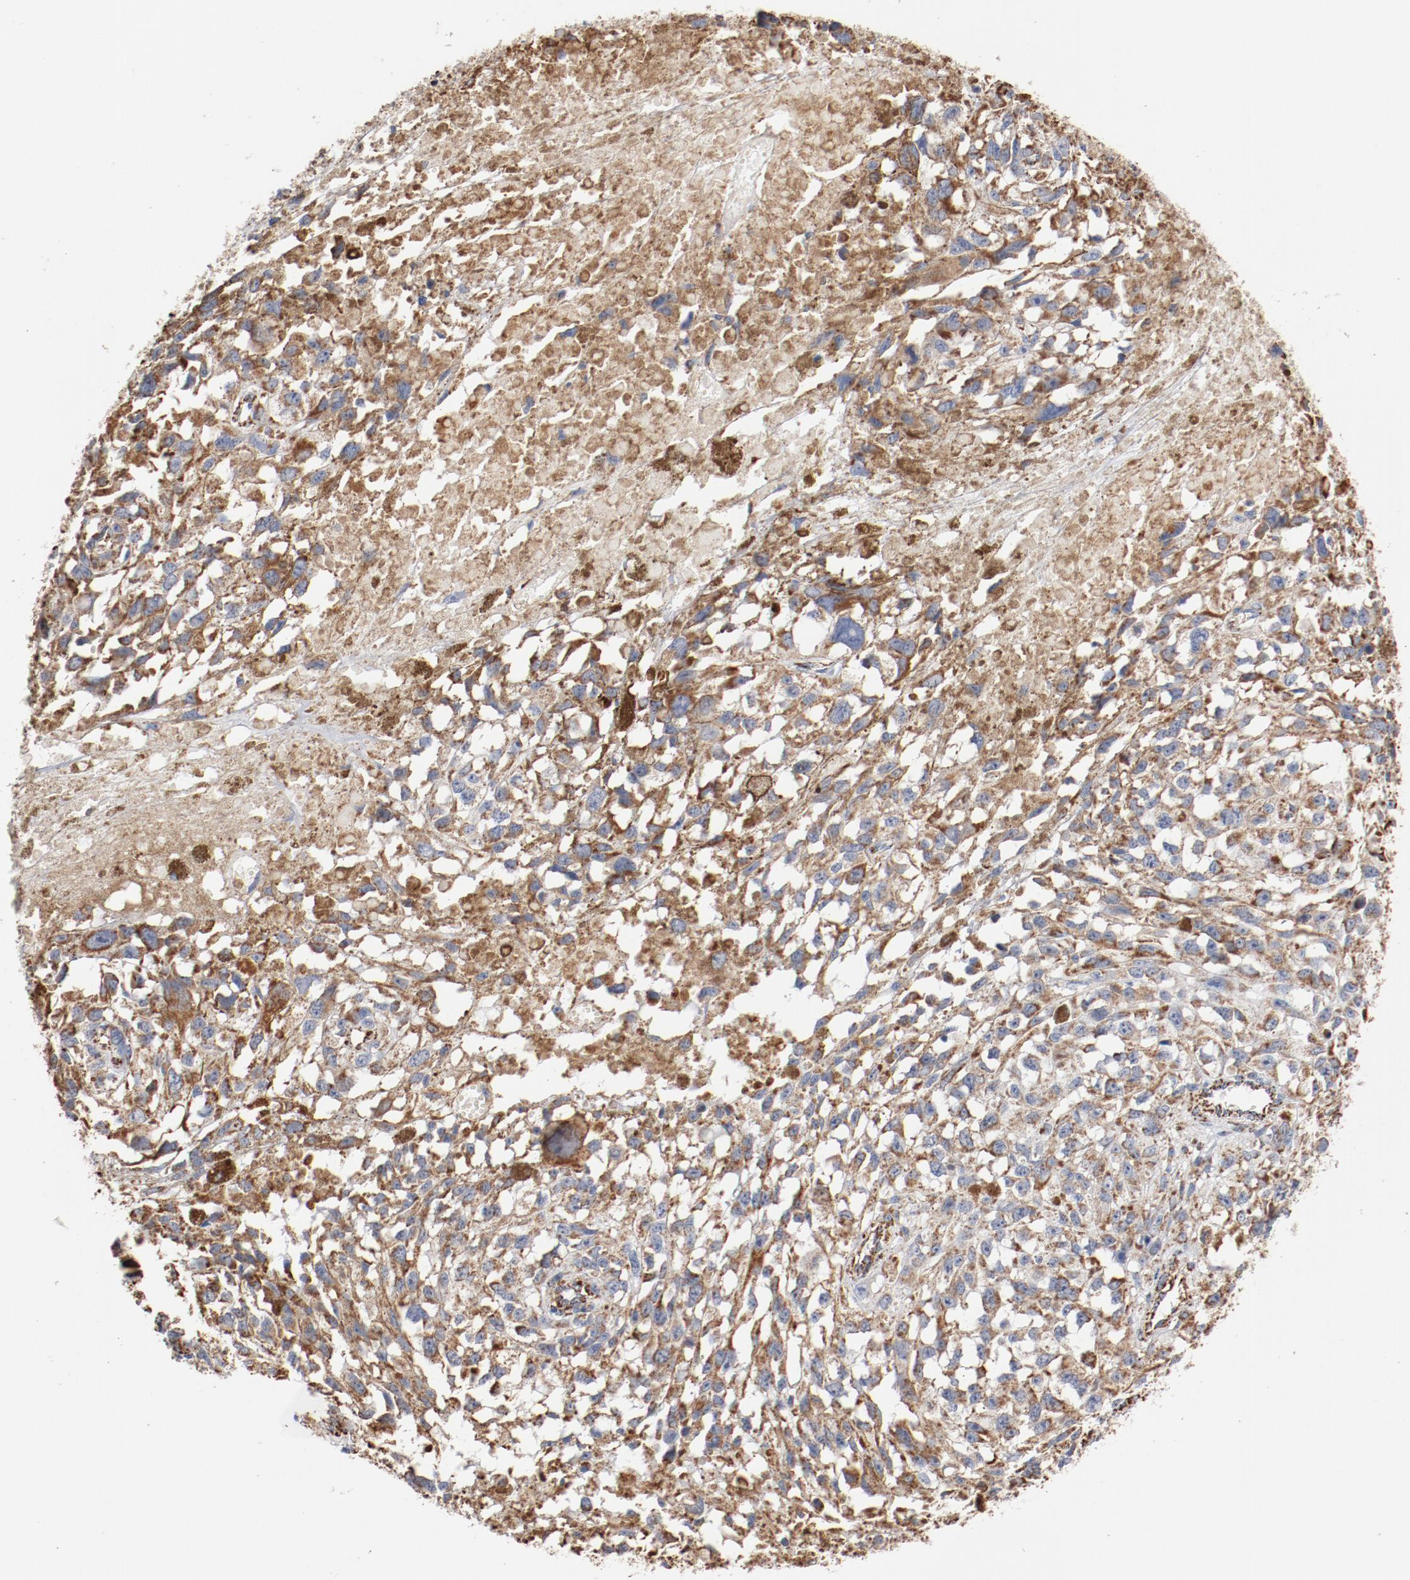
{"staining": {"intensity": "strong", "quantity": ">75%", "location": "cytoplasmic/membranous"}, "tissue": "melanoma", "cell_type": "Tumor cells", "image_type": "cancer", "snomed": [{"axis": "morphology", "description": "Malignant melanoma, Metastatic site"}, {"axis": "topography", "description": "Lymph node"}], "caption": "Malignant melanoma (metastatic site) stained with immunohistochemistry reveals strong cytoplasmic/membranous expression in approximately >75% of tumor cells.", "gene": "NDUFS4", "patient": {"sex": "male", "age": 59}}